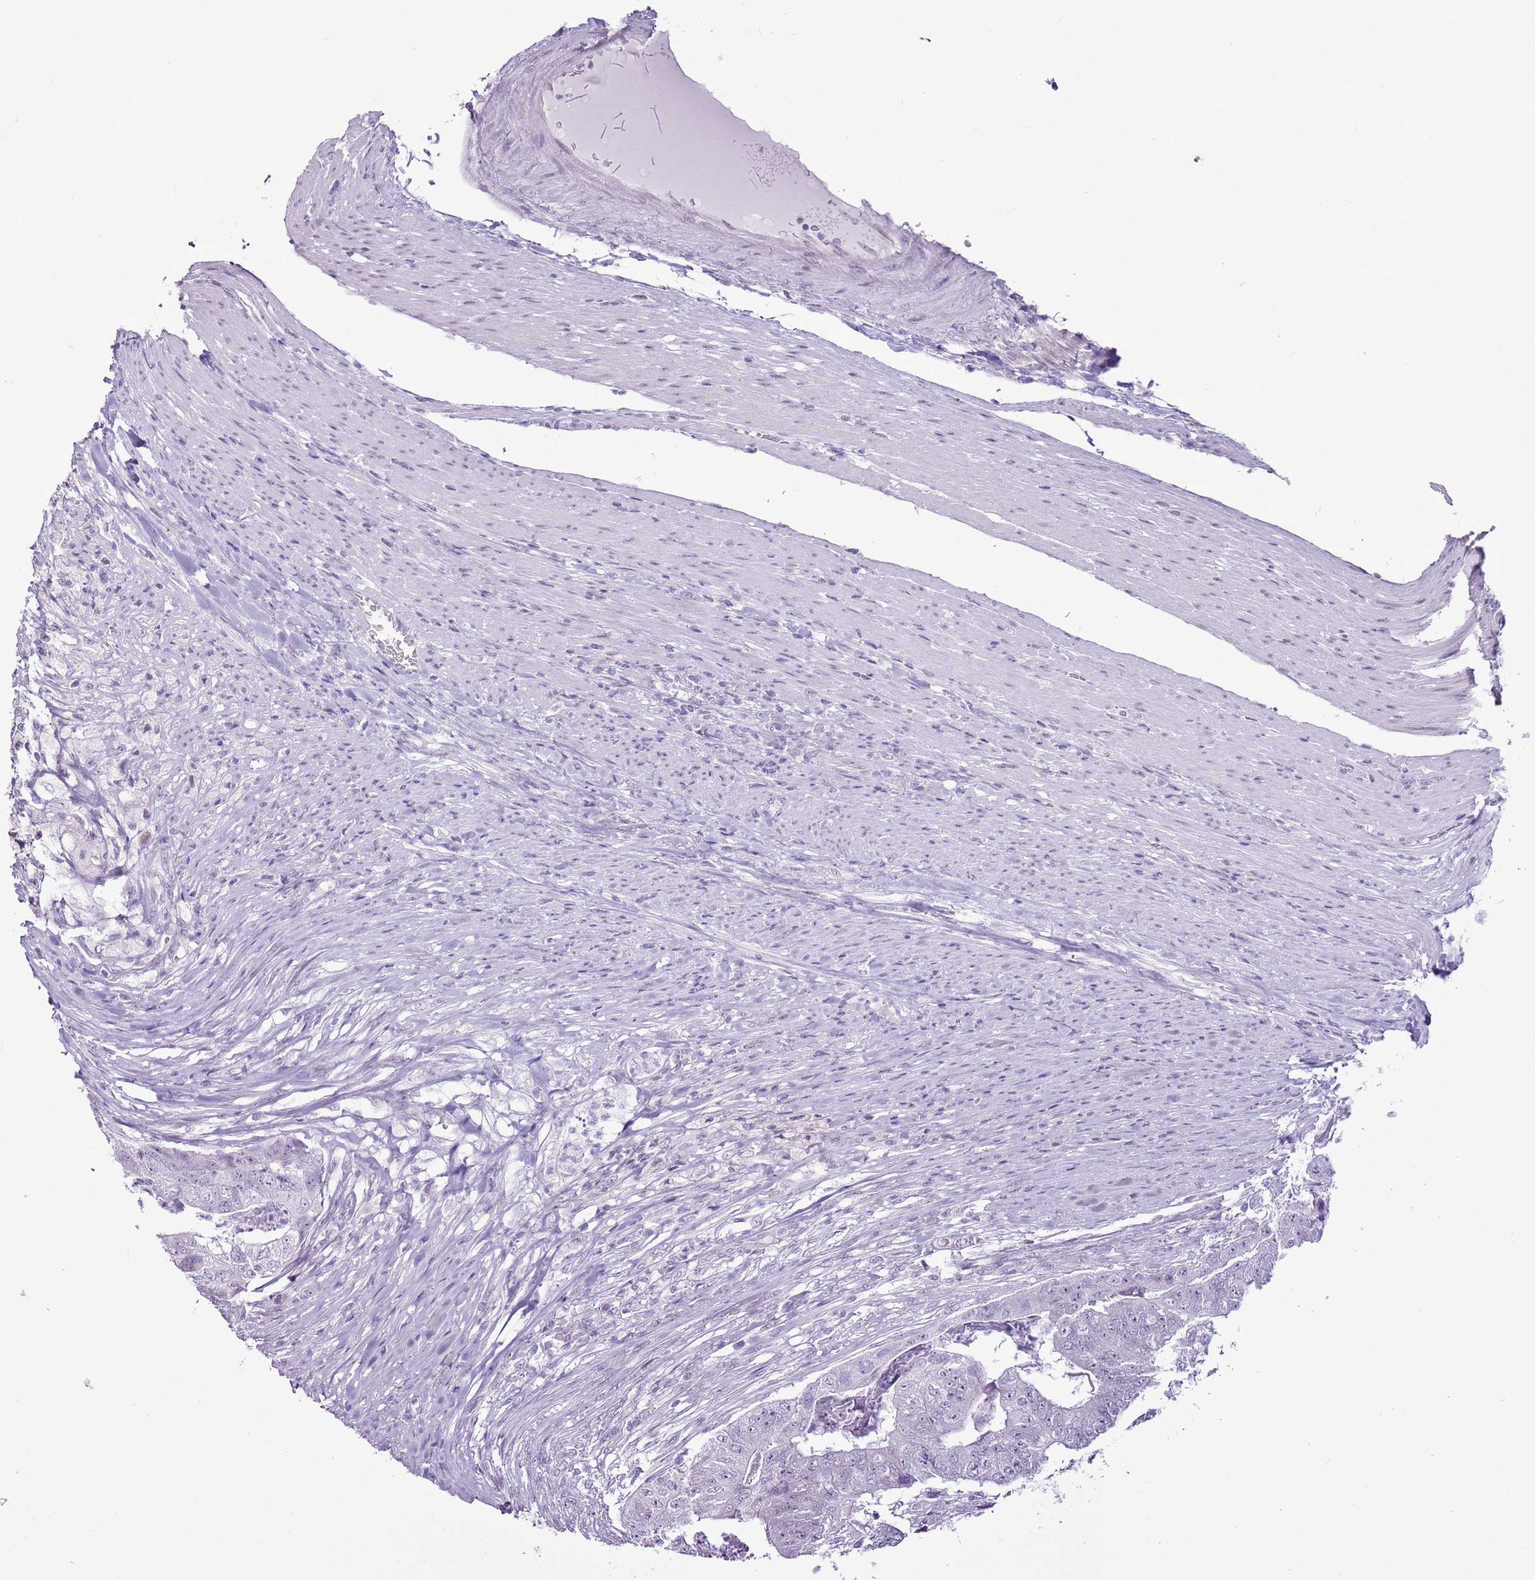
{"staining": {"intensity": "negative", "quantity": "none", "location": "none"}, "tissue": "colorectal cancer", "cell_type": "Tumor cells", "image_type": "cancer", "snomed": [{"axis": "morphology", "description": "Adenocarcinoma, NOS"}, {"axis": "topography", "description": "Colon"}], "caption": "An IHC histopathology image of colorectal cancer is shown. There is no staining in tumor cells of colorectal cancer.", "gene": "RPL3L", "patient": {"sex": "female", "age": 67}}